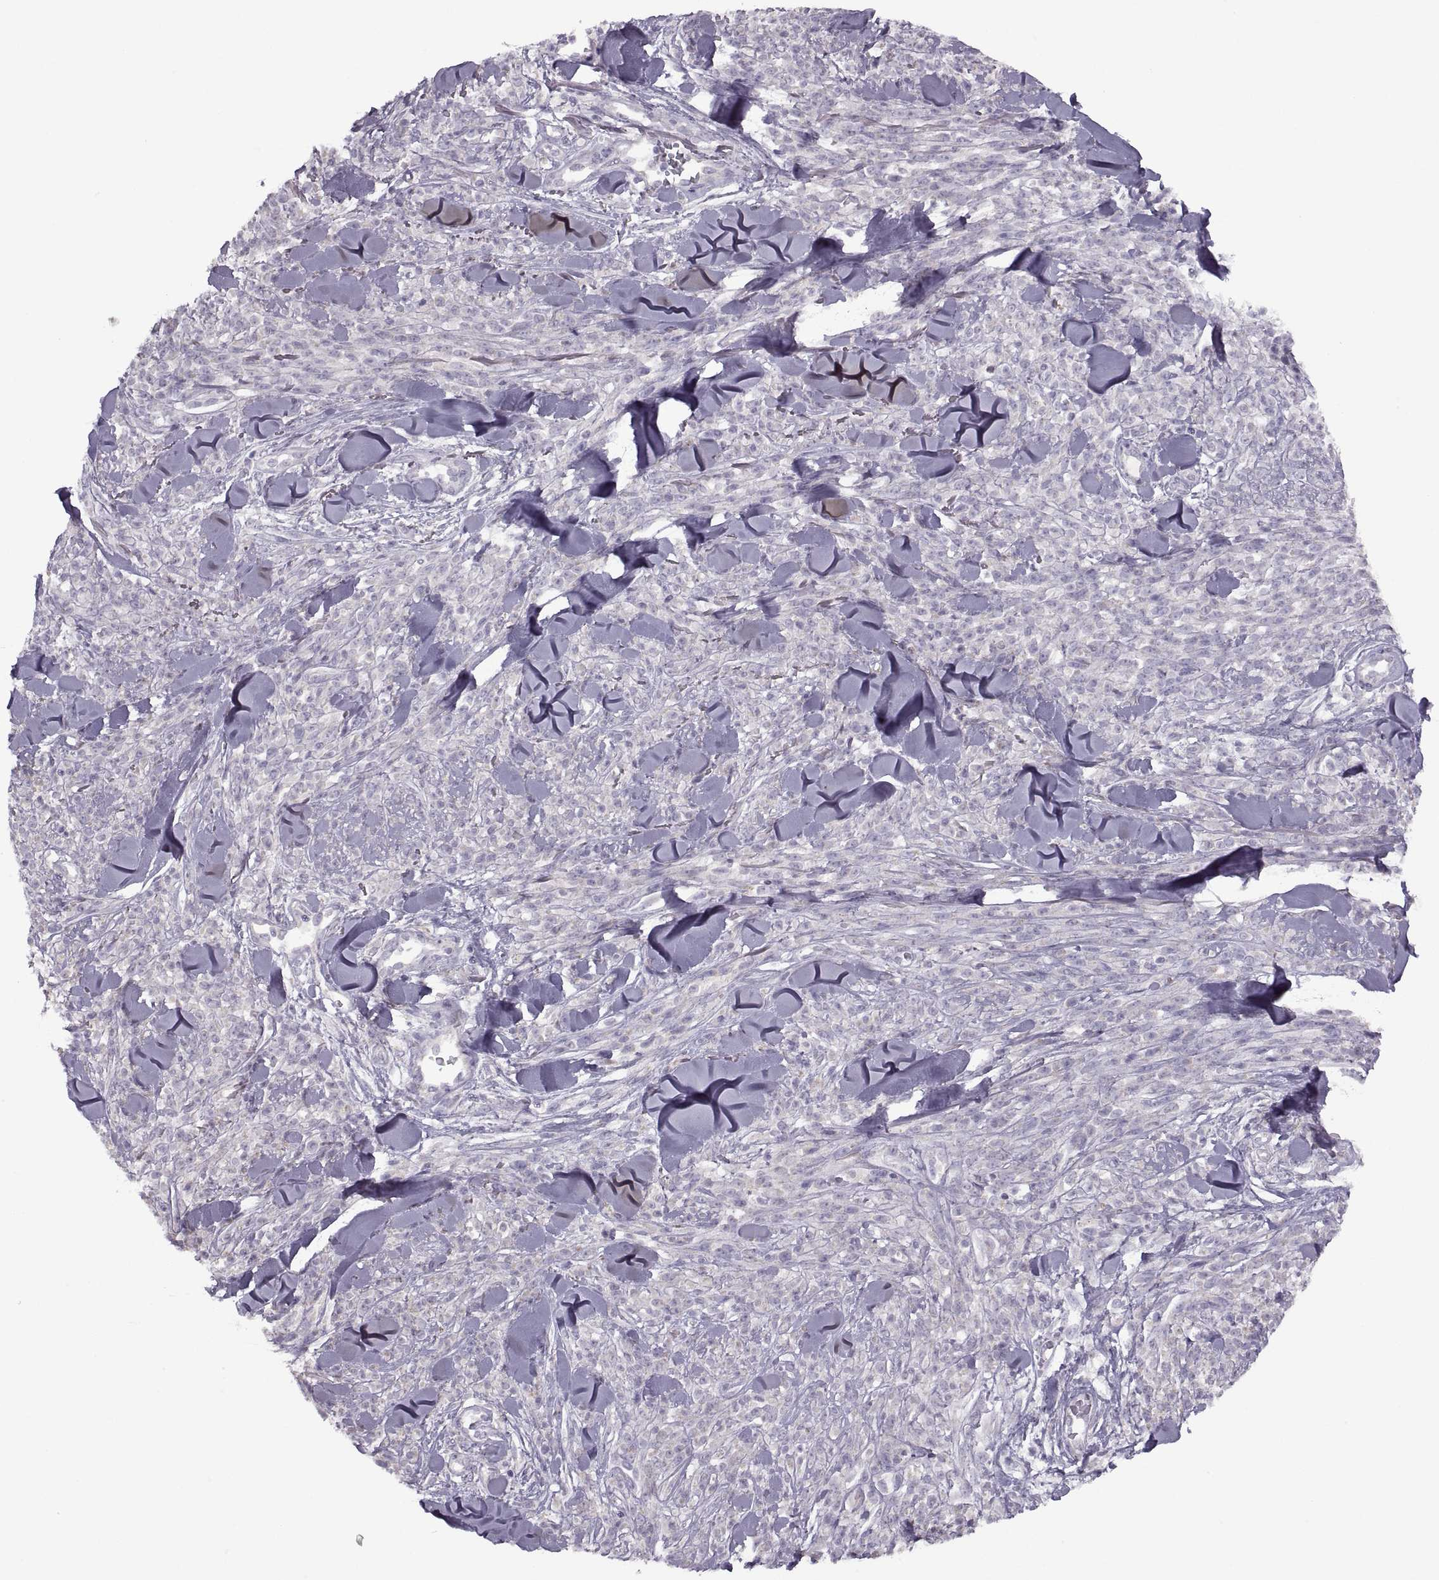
{"staining": {"intensity": "negative", "quantity": "none", "location": "none"}, "tissue": "melanoma", "cell_type": "Tumor cells", "image_type": "cancer", "snomed": [{"axis": "morphology", "description": "Malignant melanoma, NOS"}, {"axis": "topography", "description": "Skin"}, {"axis": "topography", "description": "Skin of trunk"}], "caption": "The immunohistochemistry (IHC) histopathology image has no significant positivity in tumor cells of melanoma tissue. (DAB IHC, high magnification).", "gene": "PIERCE1", "patient": {"sex": "male", "age": 74}}